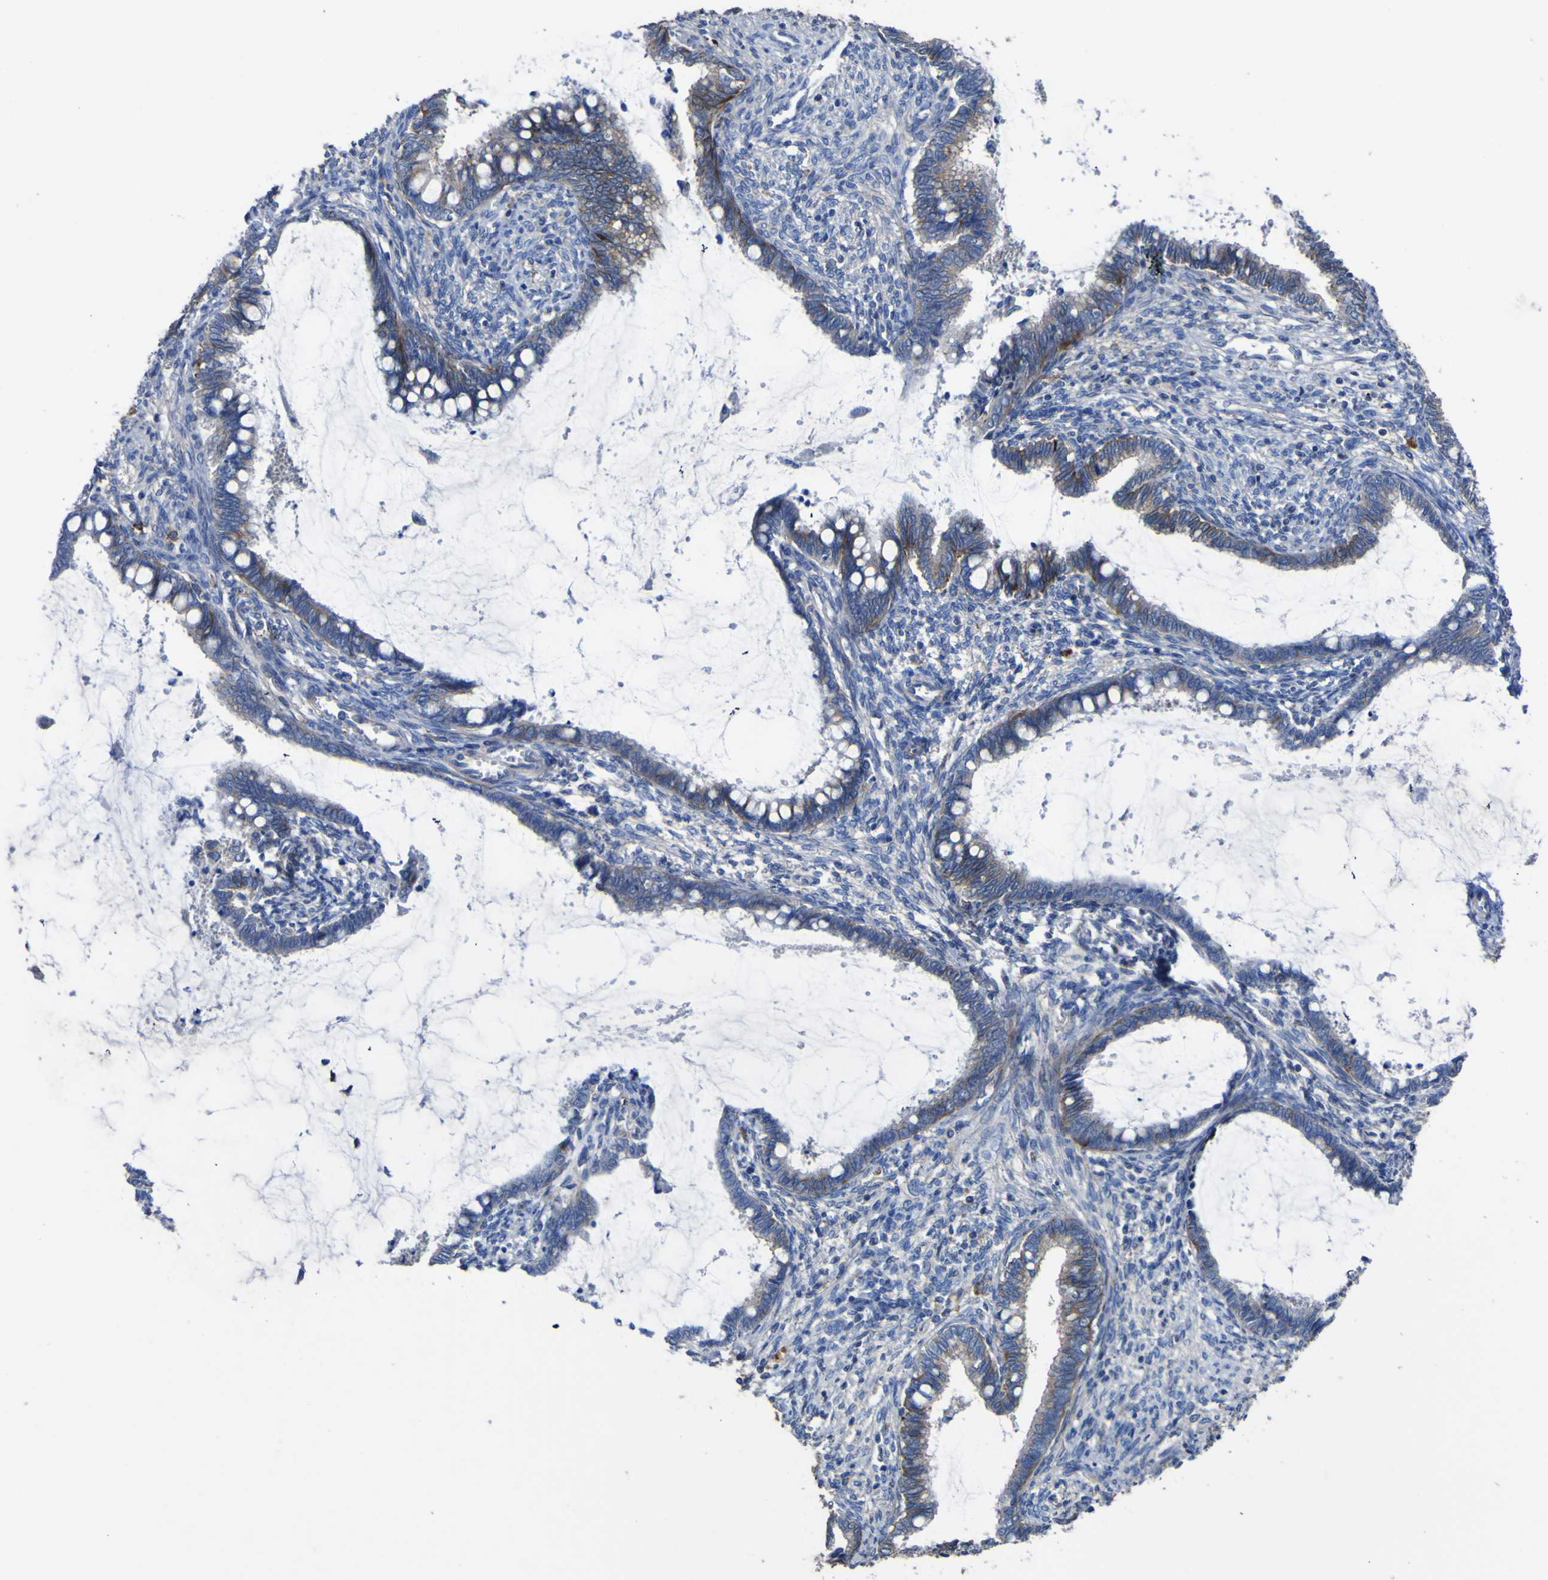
{"staining": {"intensity": "weak", "quantity": "25%-75%", "location": "cytoplasmic/membranous"}, "tissue": "cervical cancer", "cell_type": "Tumor cells", "image_type": "cancer", "snomed": [{"axis": "morphology", "description": "Adenocarcinoma, NOS"}, {"axis": "topography", "description": "Cervix"}], "caption": "Brown immunohistochemical staining in human adenocarcinoma (cervical) demonstrates weak cytoplasmic/membranous expression in about 25%-75% of tumor cells.", "gene": "AGO4", "patient": {"sex": "female", "age": 44}}